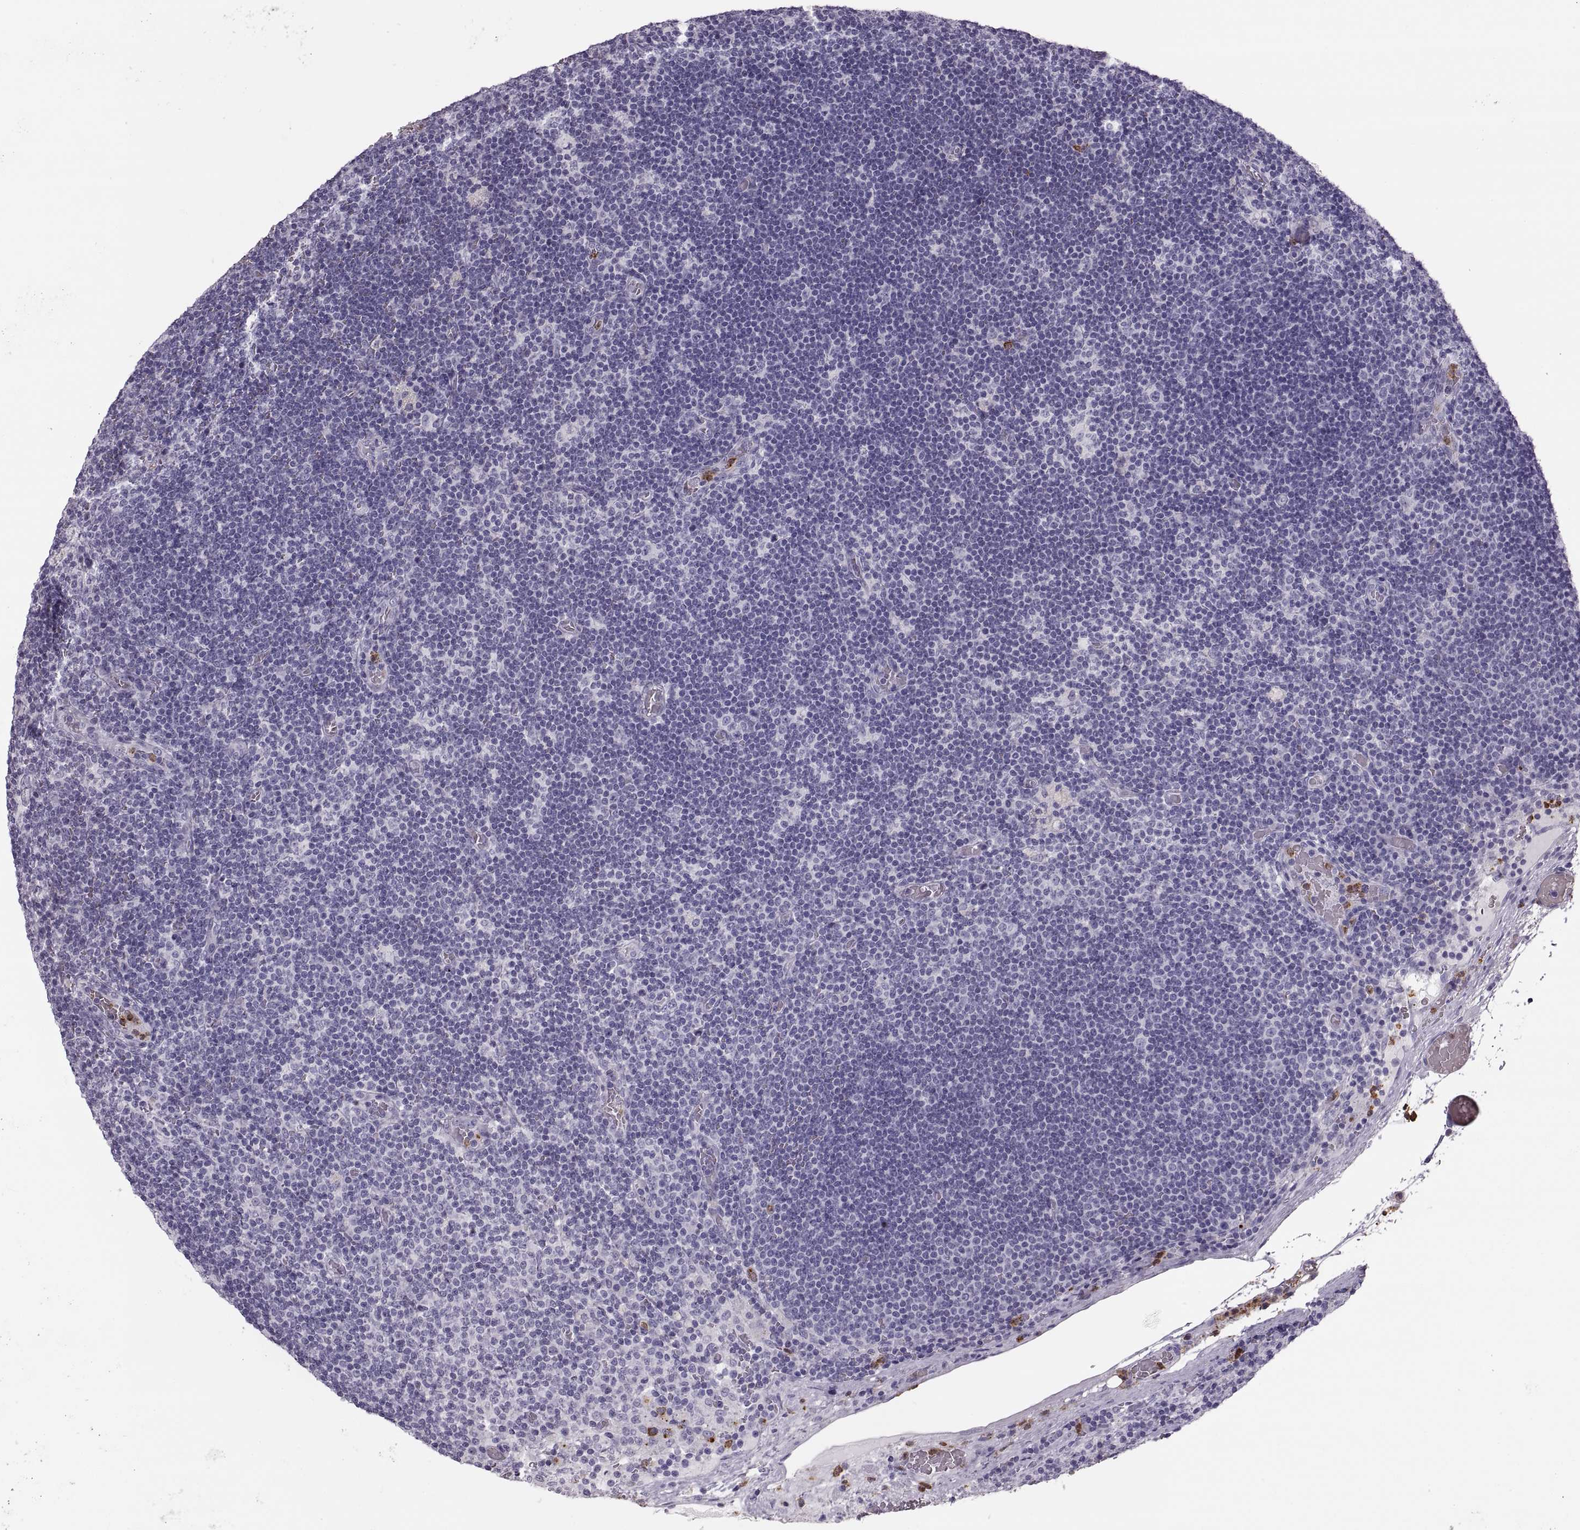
{"staining": {"intensity": "strong", "quantity": "<25%", "location": "cytoplasmic/membranous"}, "tissue": "lymph node", "cell_type": "Germinal center cells", "image_type": "normal", "snomed": [{"axis": "morphology", "description": "Normal tissue, NOS"}, {"axis": "topography", "description": "Lymph node"}], "caption": "Brown immunohistochemical staining in normal lymph node demonstrates strong cytoplasmic/membranous staining in approximately <25% of germinal center cells. The staining was performed using DAB (3,3'-diaminobenzidine), with brown indicating positive protein expression. Nuclei are stained blue with hematoxylin.", "gene": "MILR1", "patient": {"sex": "male", "age": 63}}